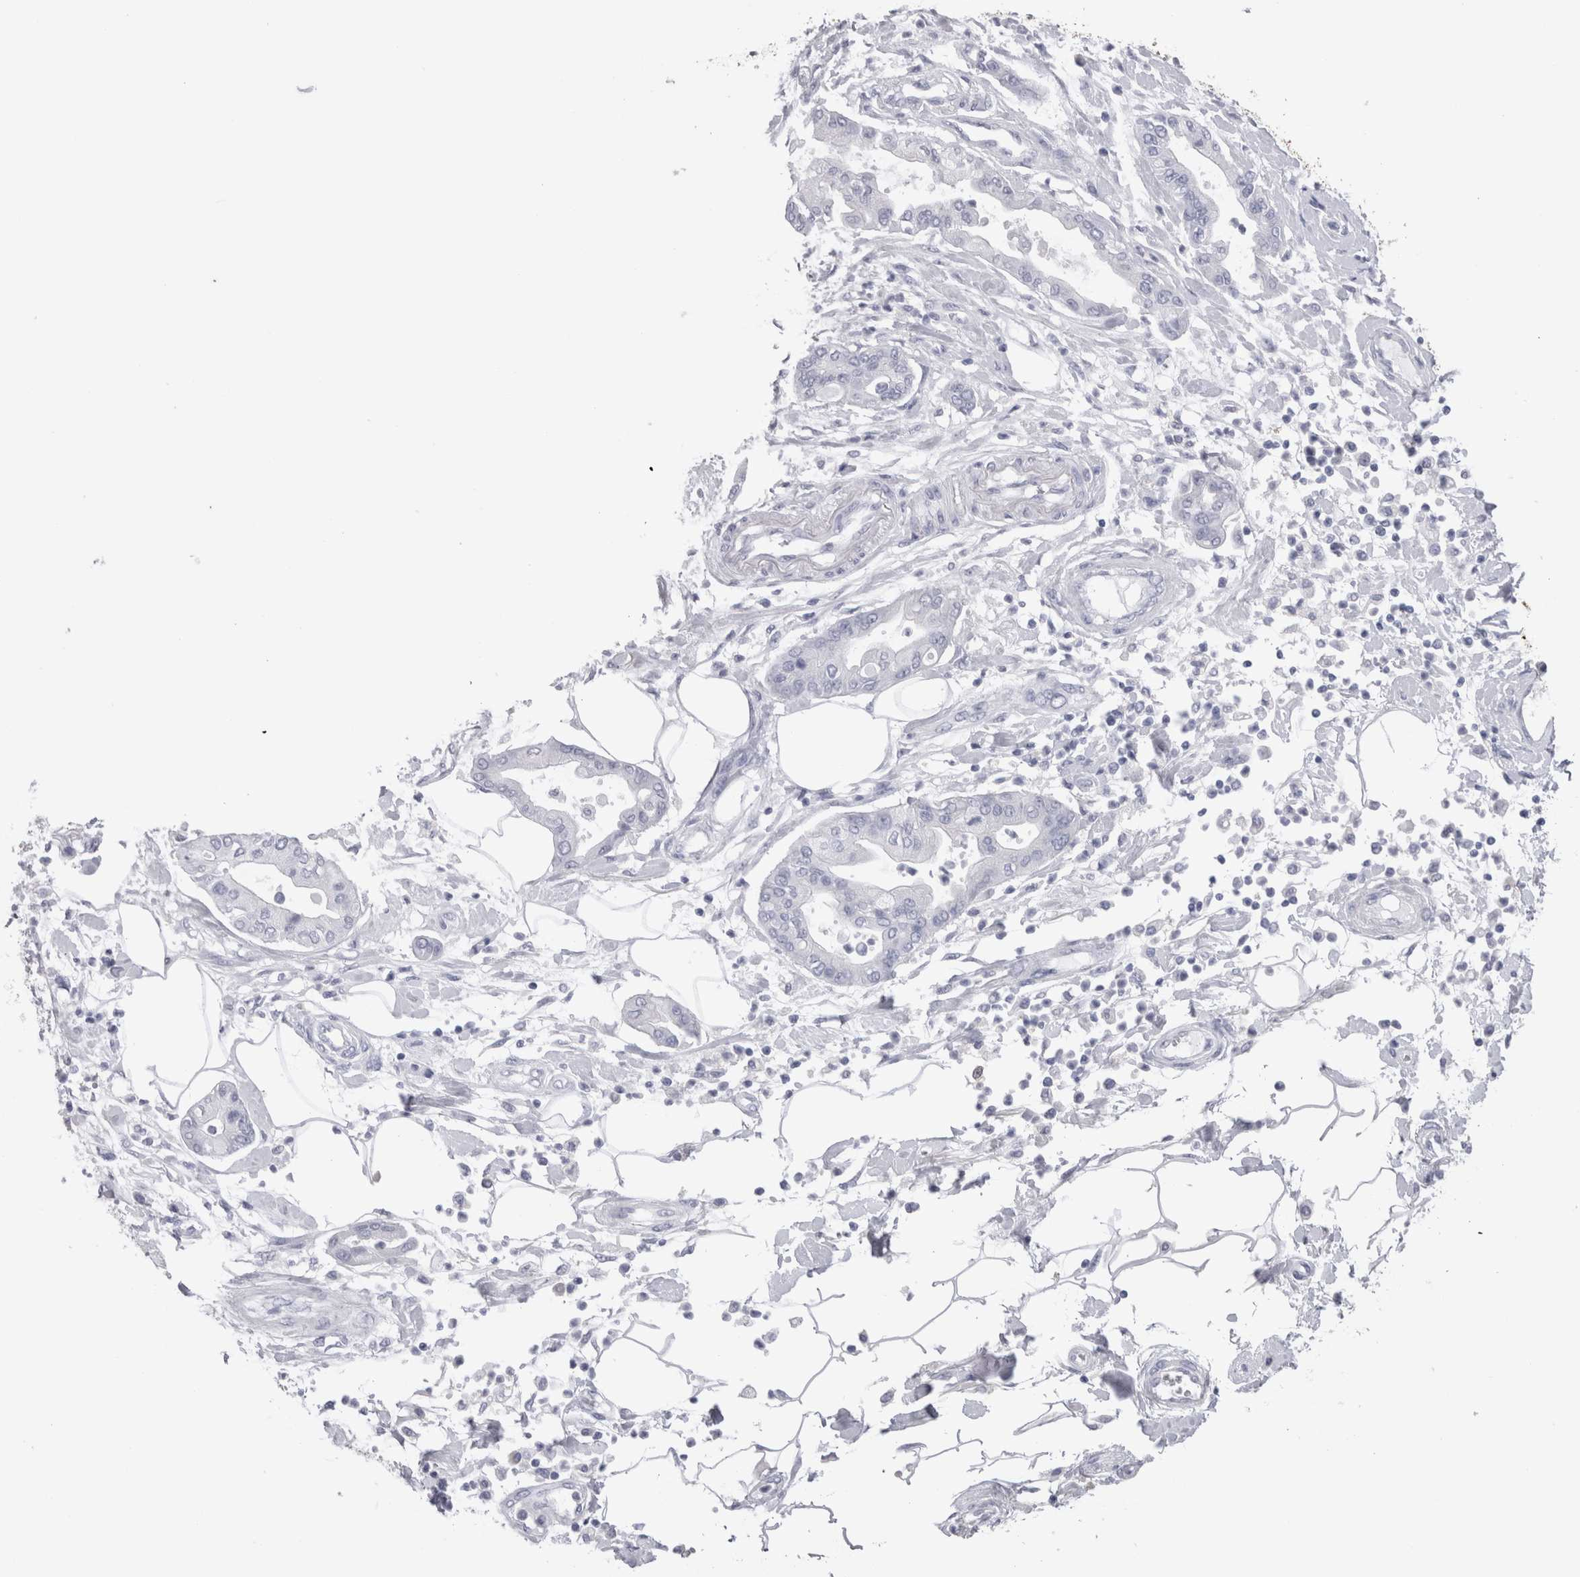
{"staining": {"intensity": "negative", "quantity": "none", "location": "none"}, "tissue": "pancreatic cancer", "cell_type": "Tumor cells", "image_type": "cancer", "snomed": [{"axis": "morphology", "description": "Adenocarcinoma, NOS"}, {"axis": "morphology", "description": "Adenocarcinoma, metastatic, NOS"}, {"axis": "topography", "description": "Lymph node"}, {"axis": "topography", "description": "Pancreas"}, {"axis": "topography", "description": "Duodenum"}], "caption": "Immunohistochemical staining of human pancreatic cancer displays no significant expression in tumor cells.", "gene": "SUCNR1", "patient": {"sex": "female", "age": 64}}